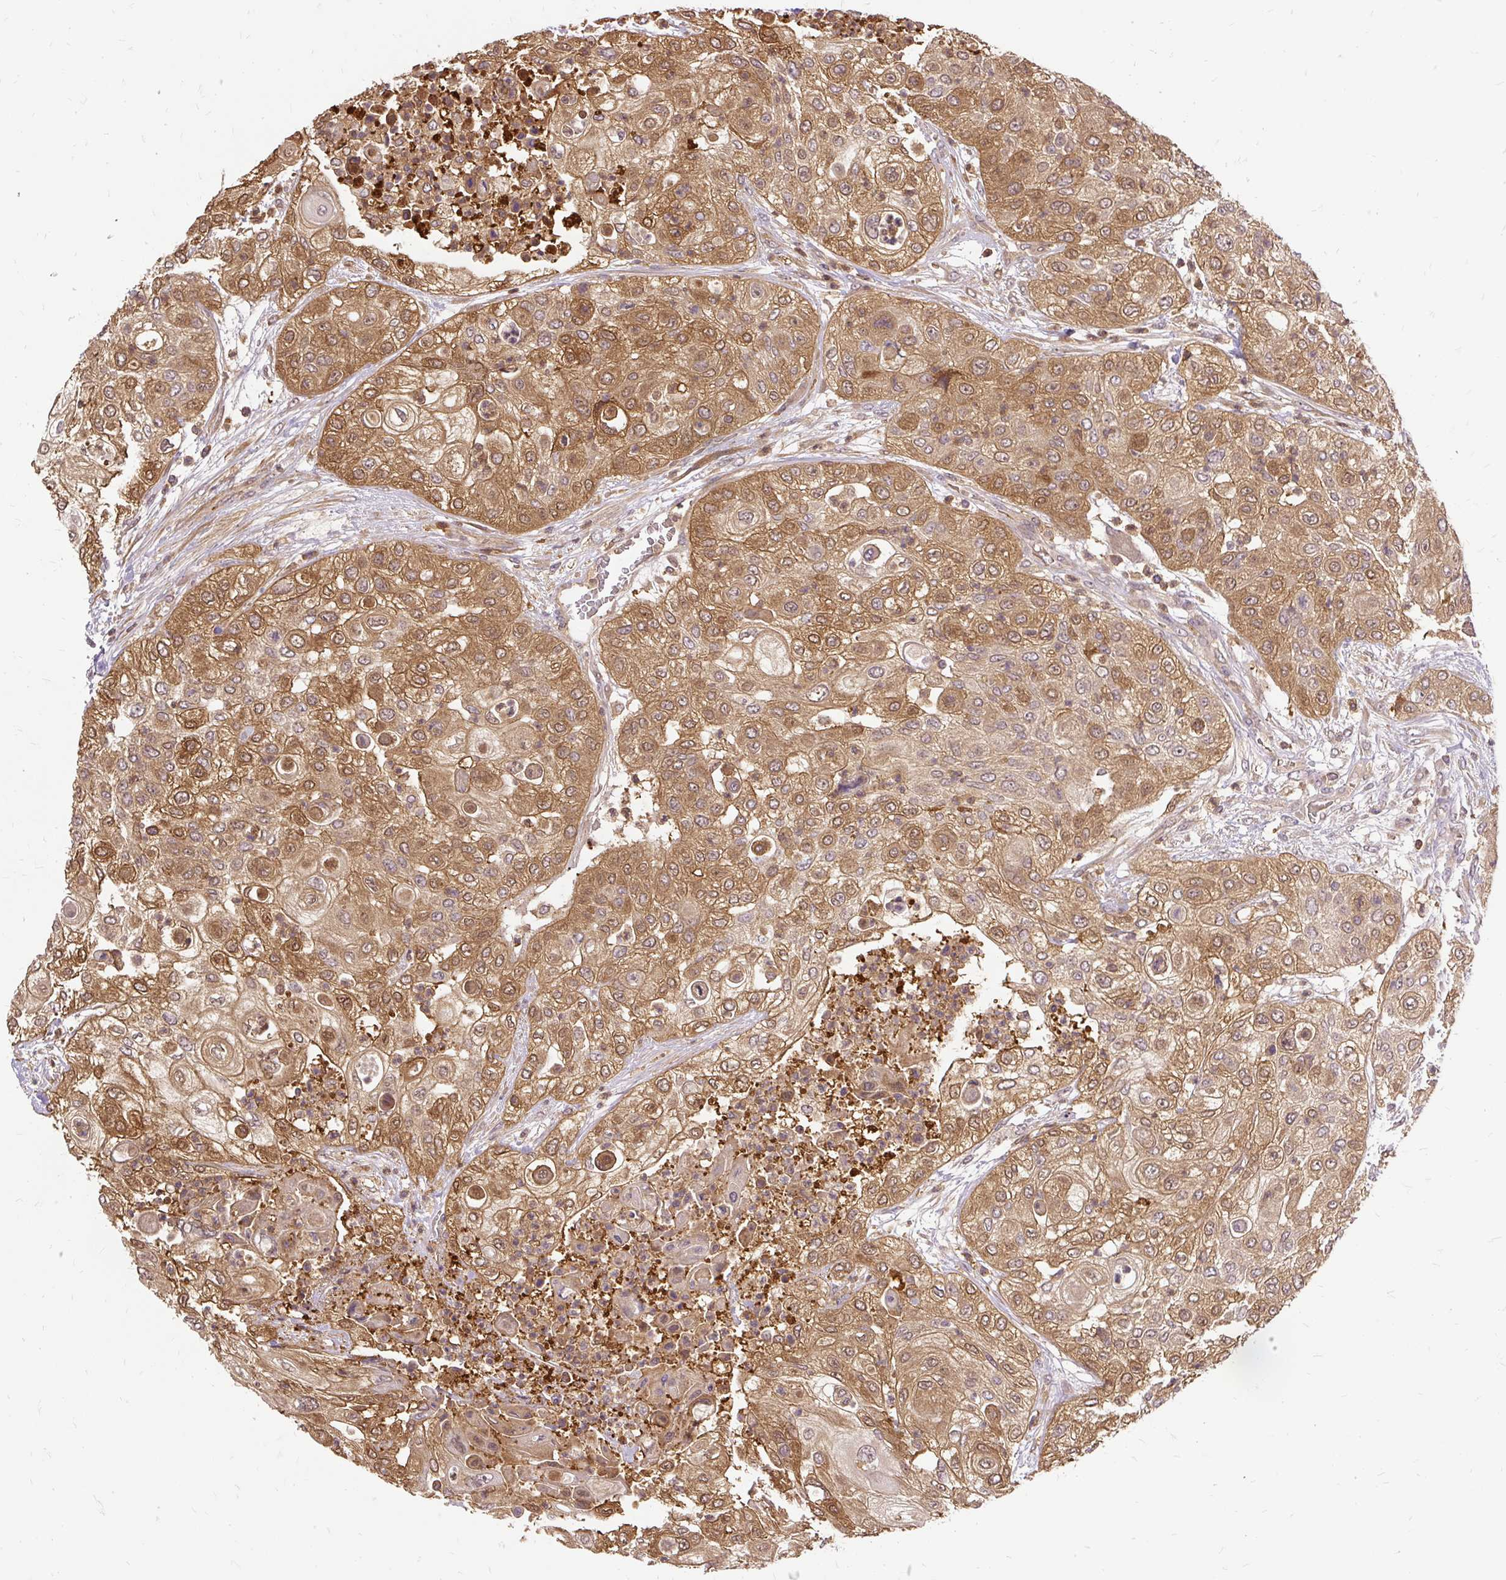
{"staining": {"intensity": "moderate", "quantity": ">75%", "location": "cytoplasmic/membranous,nuclear"}, "tissue": "urothelial cancer", "cell_type": "Tumor cells", "image_type": "cancer", "snomed": [{"axis": "morphology", "description": "Urothelial carcinoma, High grade"}, {"axis": "topography", "description": "Urinary bladder"}], "caption": "This is an image of IHC staining of urothelial cancer, which shows moderate positivity in the cytoplasmic/membranous and nuclear of tumor cells.", "gene": "AP5S1", "patient": {"sex": "female", "age": 79}}